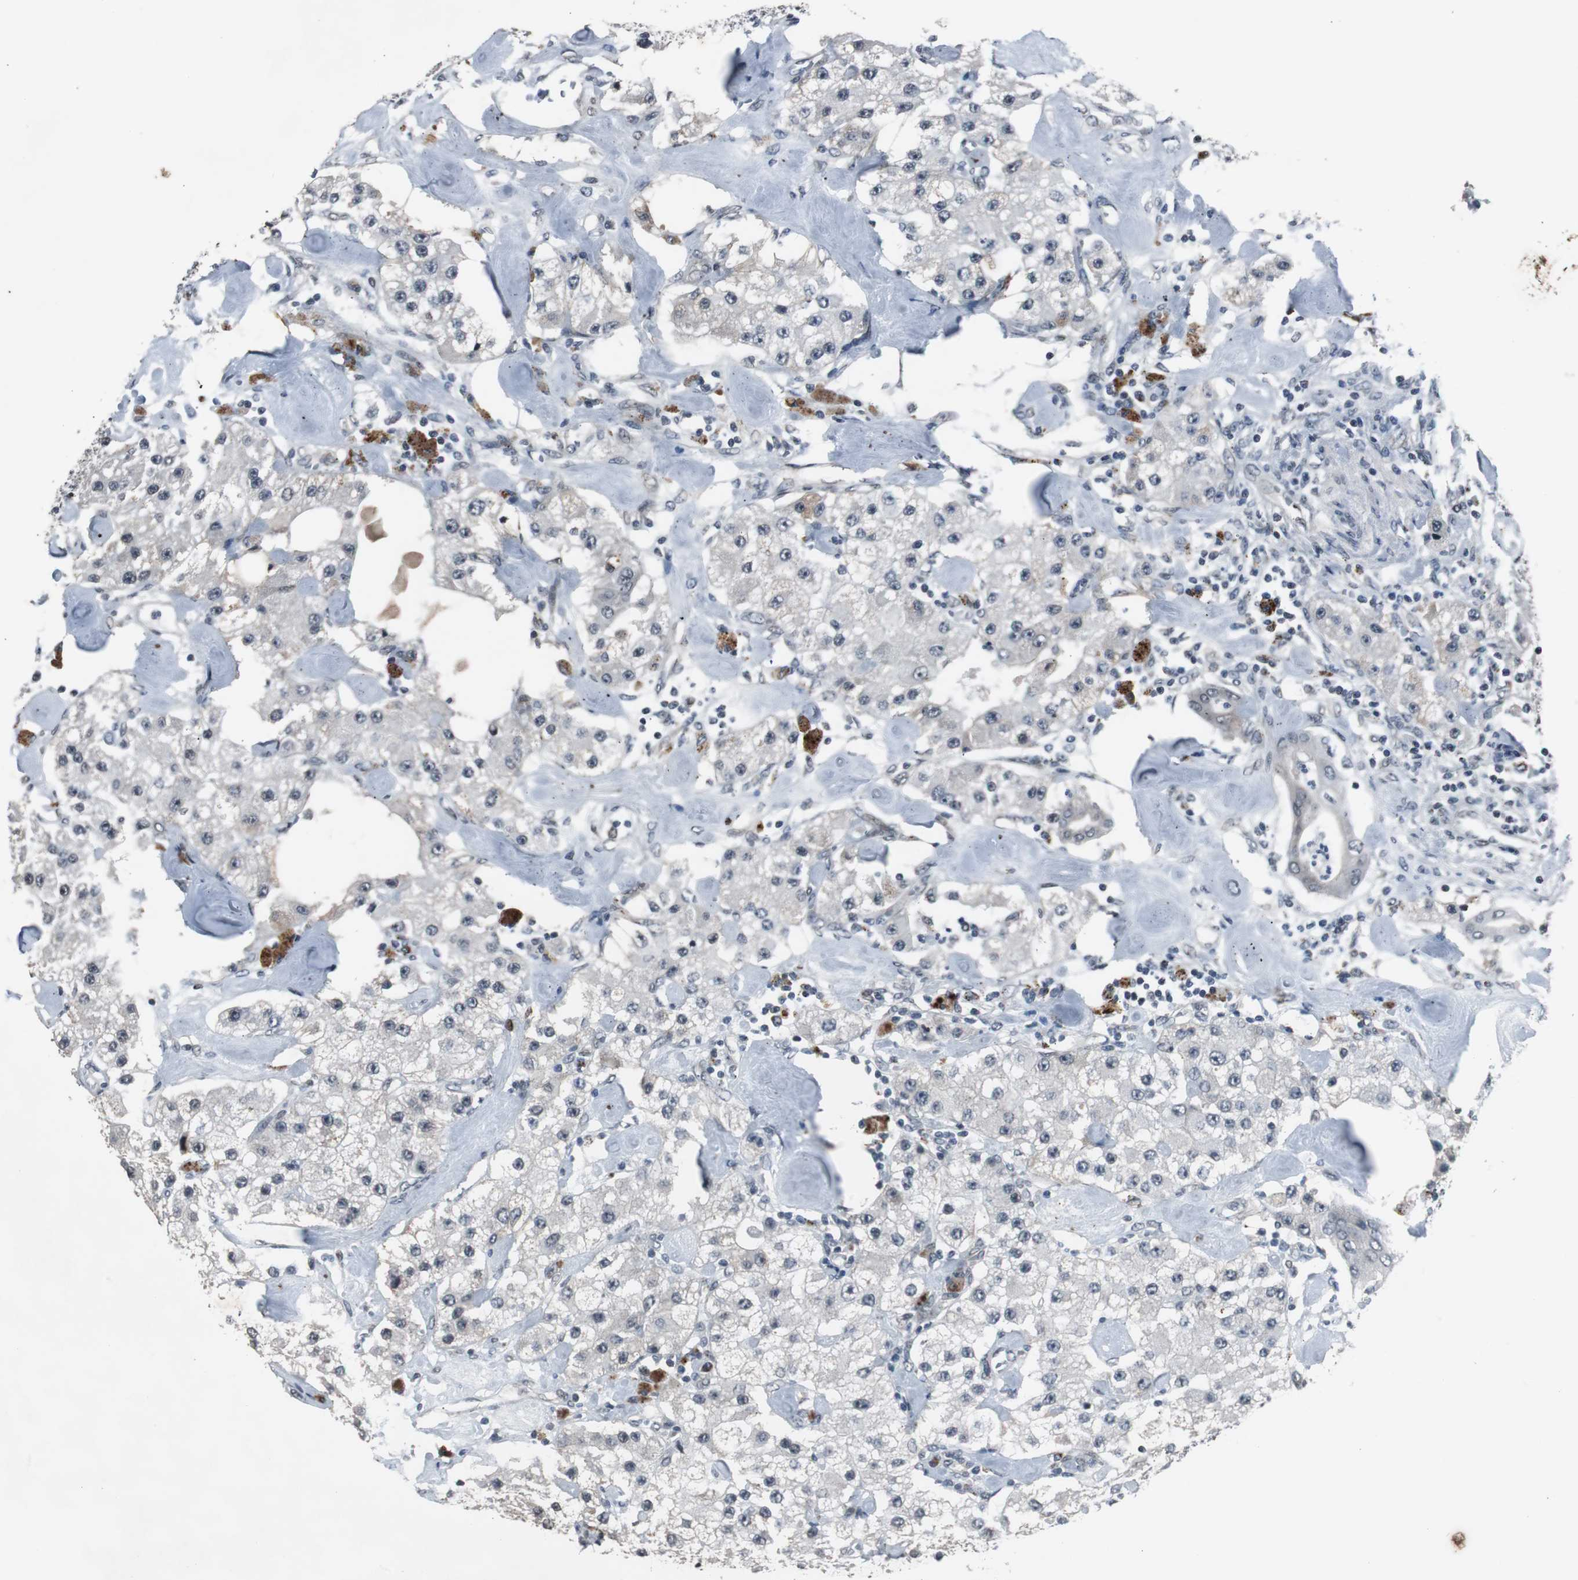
{"staining": {"intensity": "negative", "quantity": "none", "location": "none"}, "tissue": "carcinoid", "cell_type": "Tumor cells", "image_type": "cancer", "snomed": [{"axis": "morphology", "description": "Carcinoid, malignant, NOS"}, {"axis": "topography", "description": "Pancreas"}], "caption": "Immunohistochemistry (IHC) photomicrograph of neoplastic tissue: human carcinoid stained with DAB reveals no significant protein positivity in tumor cells.", "gene": "BOLA1", "patient": {"sex": "male", "age": 41}}